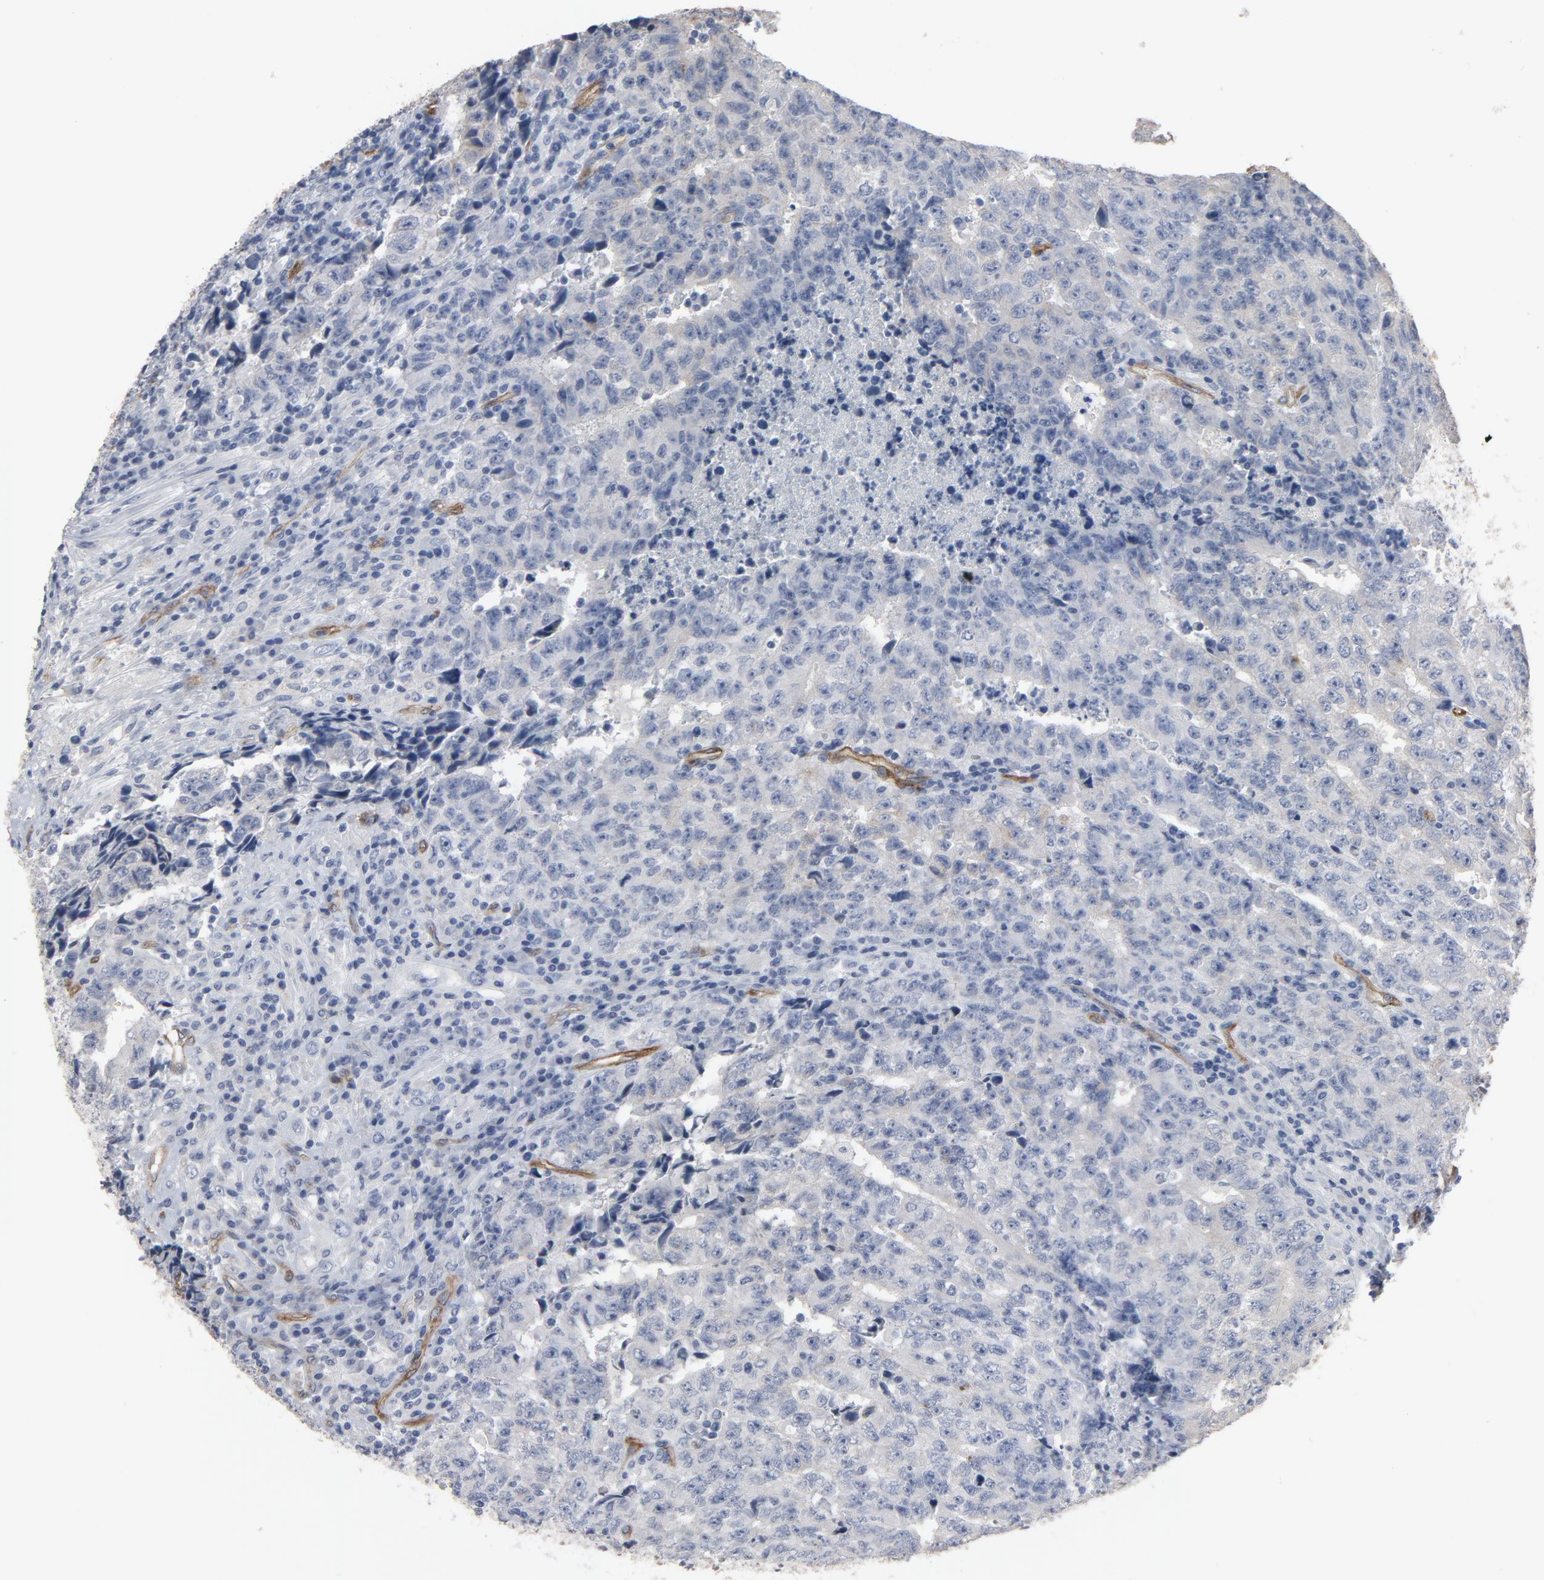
{"staining": {"intensity": "negative", "quantity": "none", "location": "none"}, "tissue": "testis cancer", "cell_type": "Tumor cells", "image_type": "cancer", "snomed": [{"axis": "morphology", "description": "Necrosis, NOS"}, {"axis": "morphology", "description": "Carcinoma, Embryonal, NOS"}, {"axis": "topography", "description": "Testis"}], "caption": "This is an immunohistochemistry (IHC) micrograph of human testis embryonal carcinoma. There is no staining in tumor cells.", "gene": "KDR", "patient": {"sex": "male", "age": 19}}